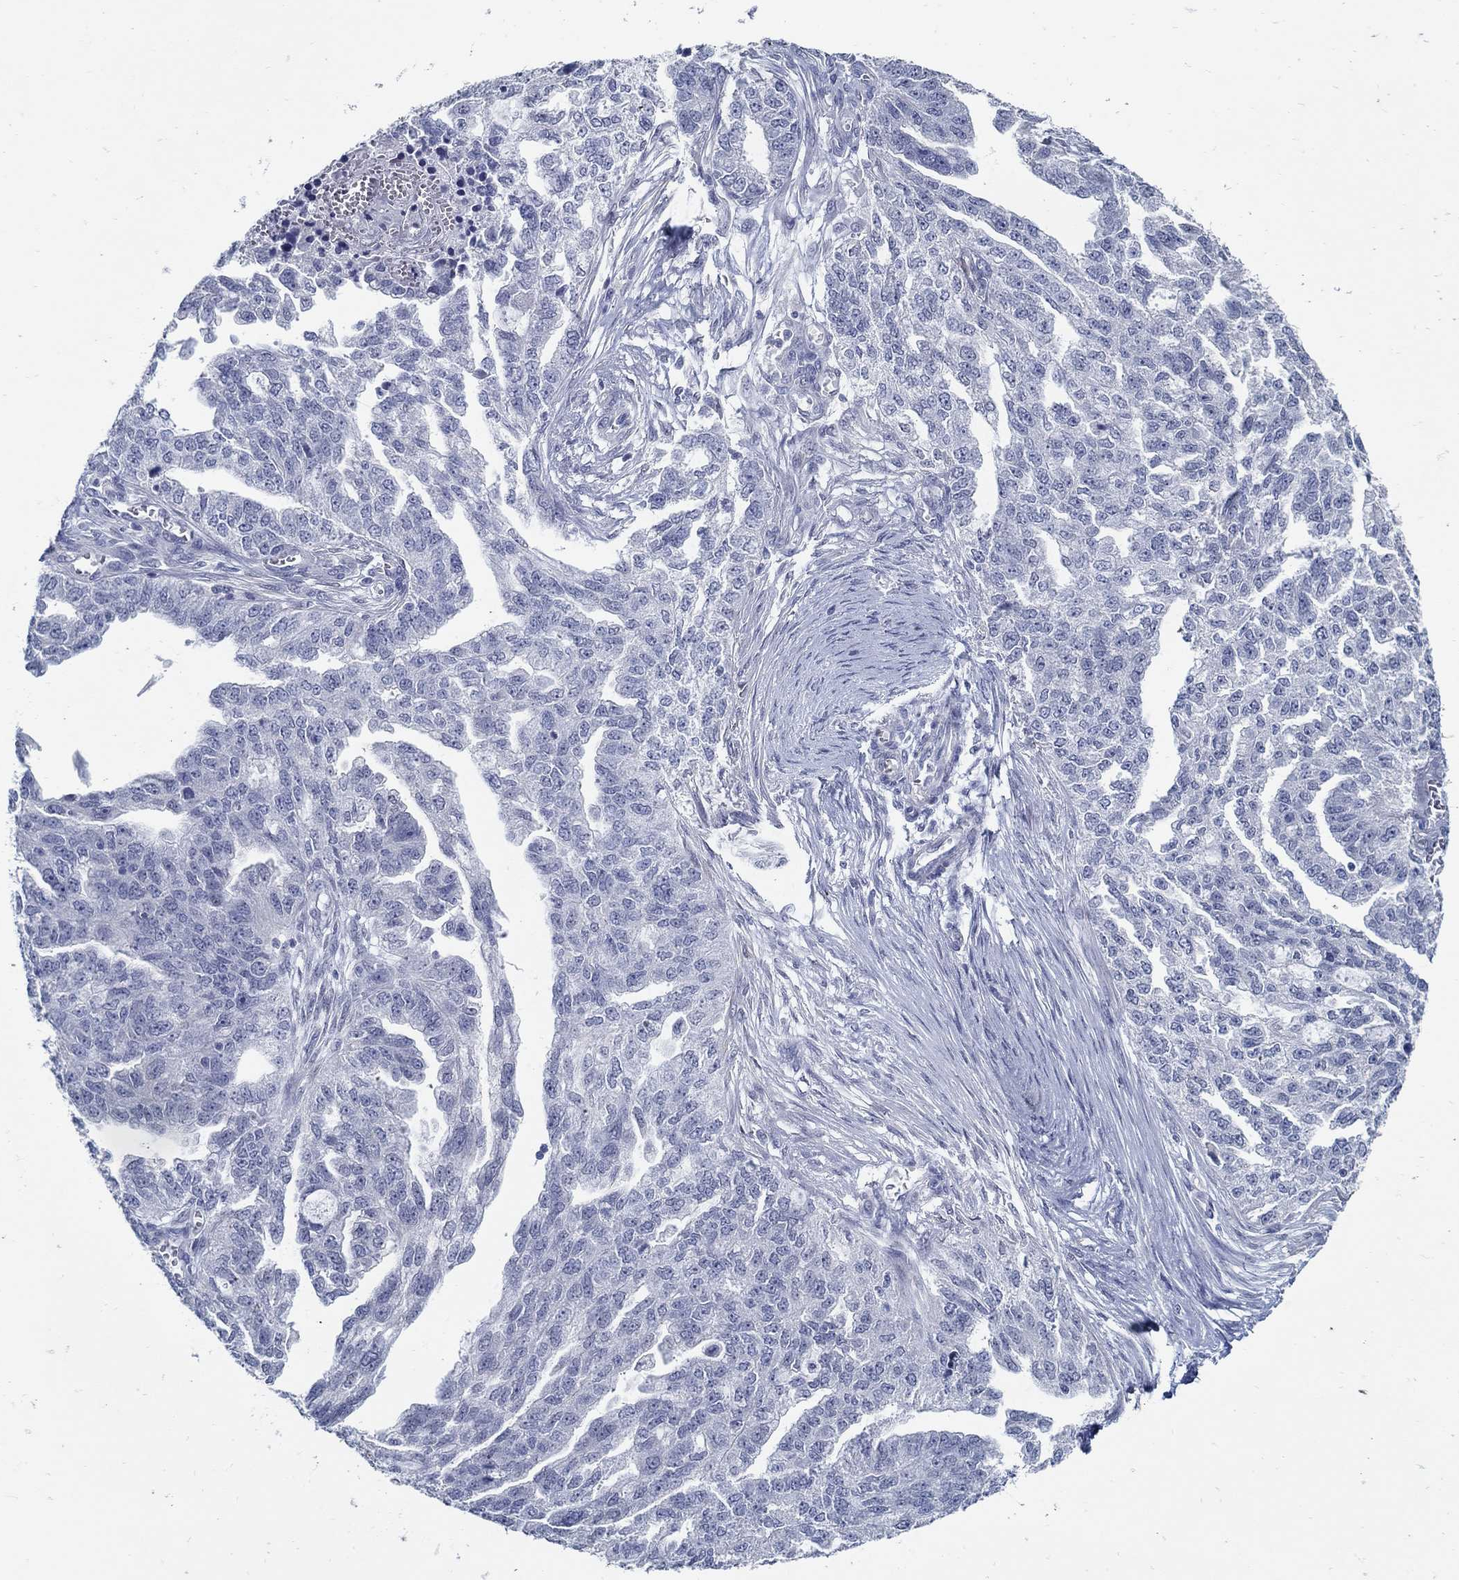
{"staining": {"intensity": "negative", "quantity": "none", "location": "none"}, "tissue": "ovarian cancer", "cell_type": "Tumor cells", "image_type": "cancer", "snomed": [{"axis": "morphology", "description": "Cystadenocarcinoma, serous, NOS"}, {"axis": "topography", "description": "Ovary"}], "caption": "DAB (3,3'-diaminobenzidine) immunohistochemical staining of human serous cystadenocarcinoma (ovarian) reveals no significant positivity in tumor cells.", "gene": "USP29", "patient": {"sex": "female", "age": 51}}